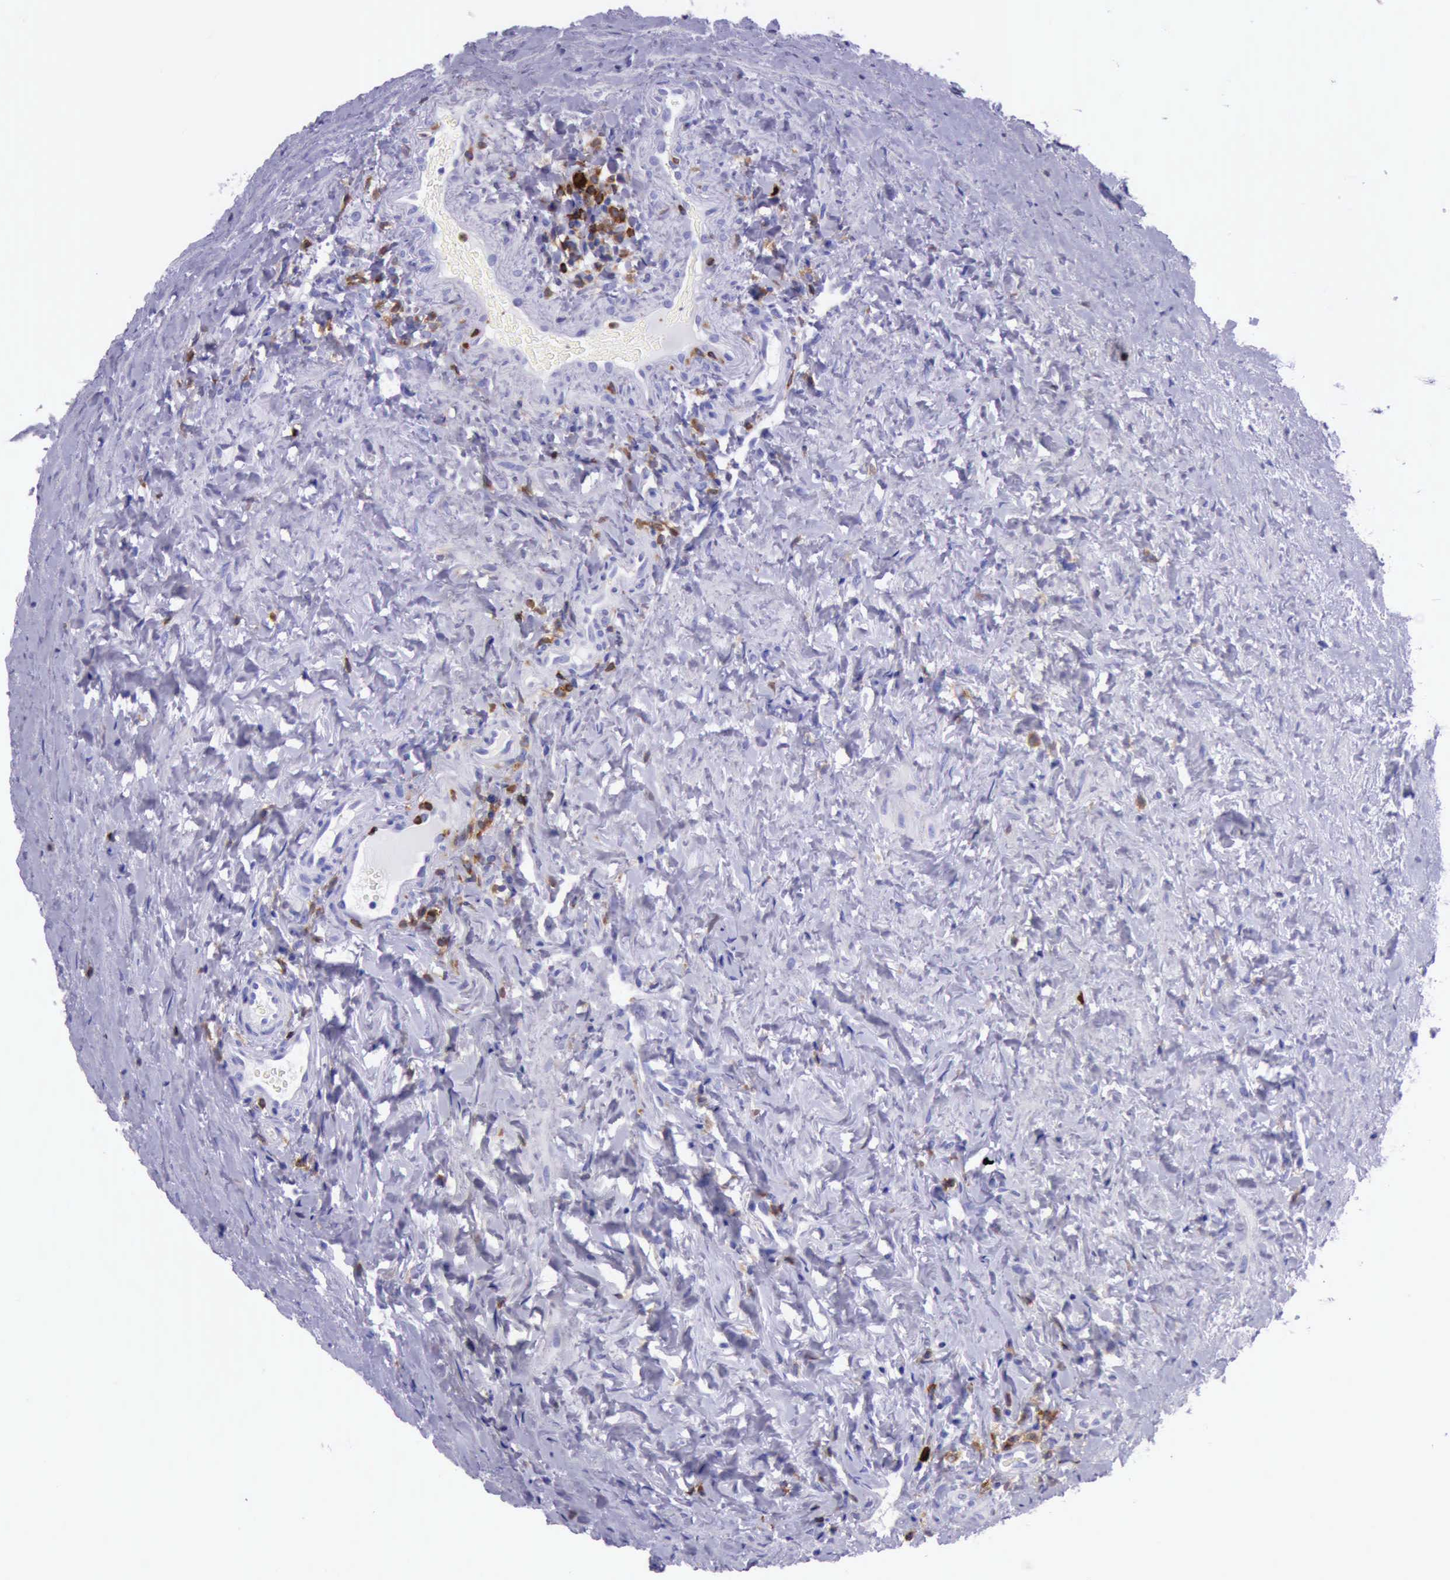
{"staining": {"intensity": "negative", "quantity": "none", "location": "none"}, "tissue": "testis cancer", "cell_type": "Tumor cells", "image_type": "cancer", "snomed": [{"axis": "morphology", "description": "Carcinoma, Embryonal, NOS"}, {"axis": "topography", "description": "Testis"}], "caption": "The photomicrograph demonstrates no staining of tumor cells in embryonal carcinoma (testis). Brightfield microscopy of immunohistochemistry stained with DAB (brown) and hematoxylin (blue), captured at high magnification.", "gene": "BTK", "patient": {"sex": "male", "age": 31}}